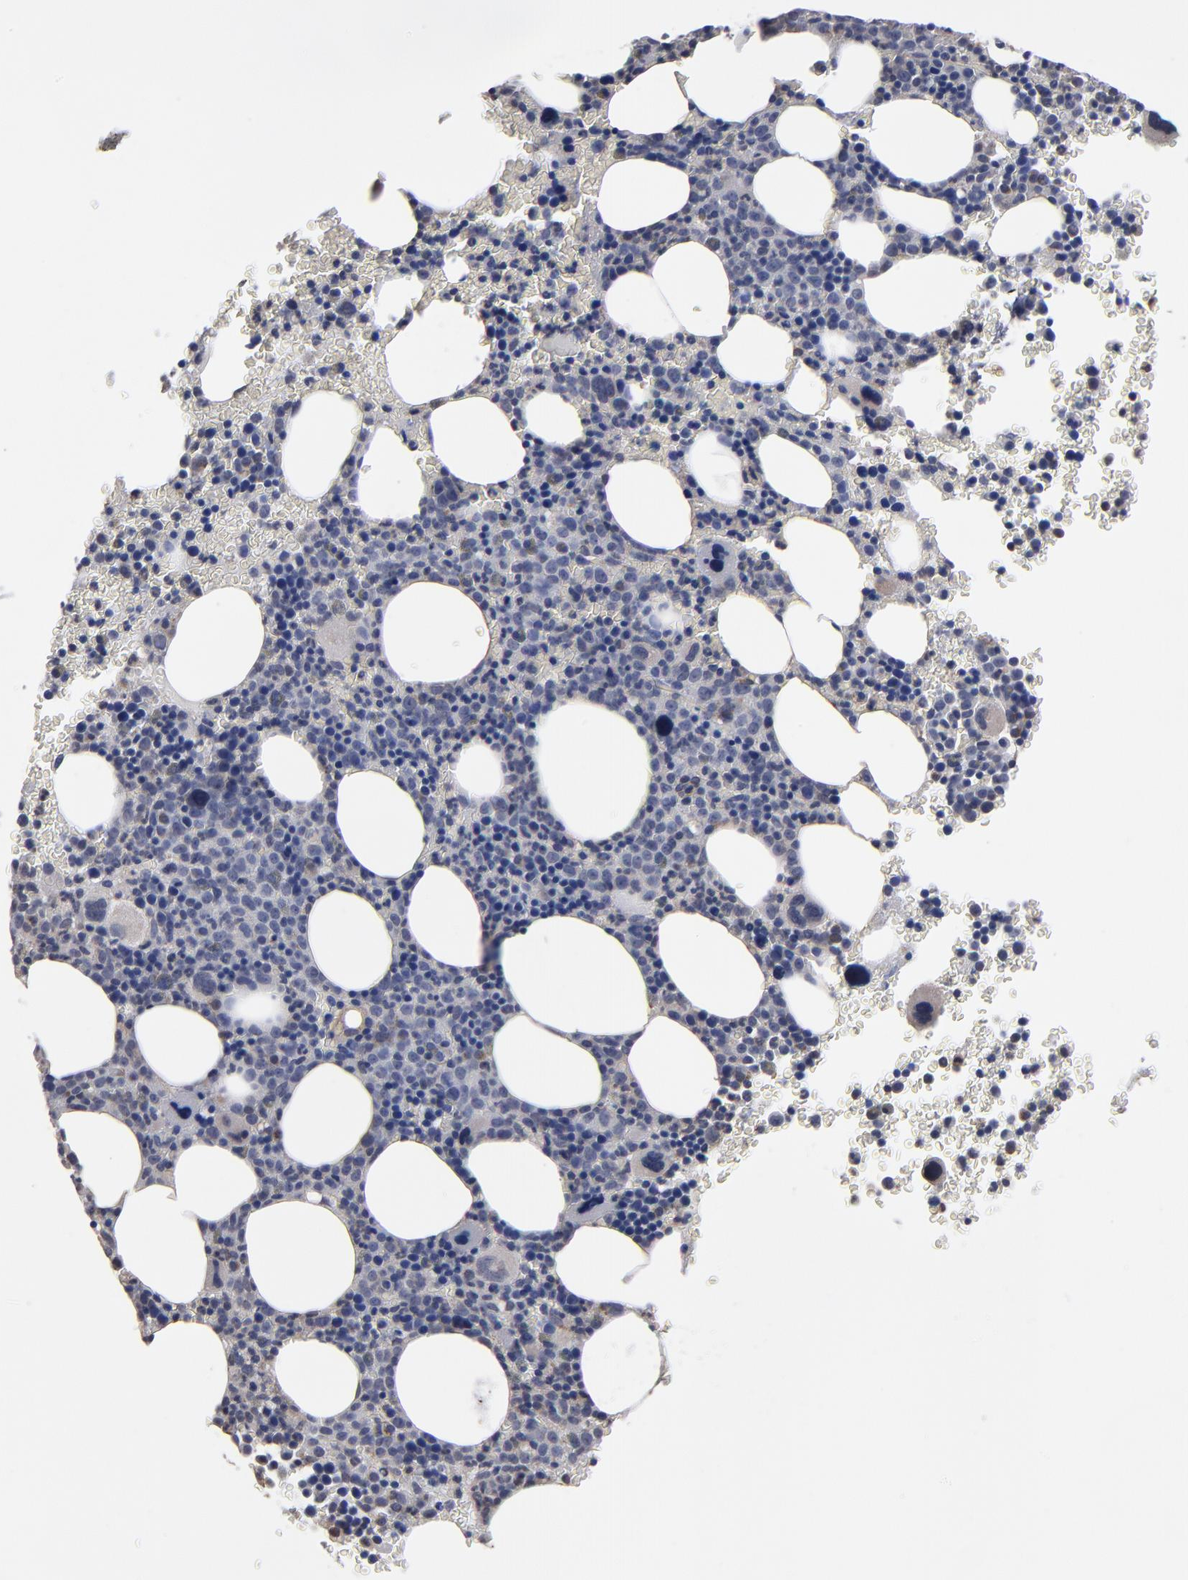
{"staining": {"intensity": "weak", "quantity": "<25%", "location": "cytoplasmic/membranous"}, "tissue": "bone marrow", "cell_type": "Hematopoietic cells", "image_type": "normal", "snomed": [{"axis": "morphology", "description": "Normal tissue, NOS"}, {"axis": "topography", "description": "Bone marrow"}], "caption": "Hematopoietic cells show no significant staining in normal bone marrow. (DAB (3,3'-diaminobenzidine) IHC, high magnification).", "gene": "MIPOL1", "patient": {"sex": "male", "age": 68}}